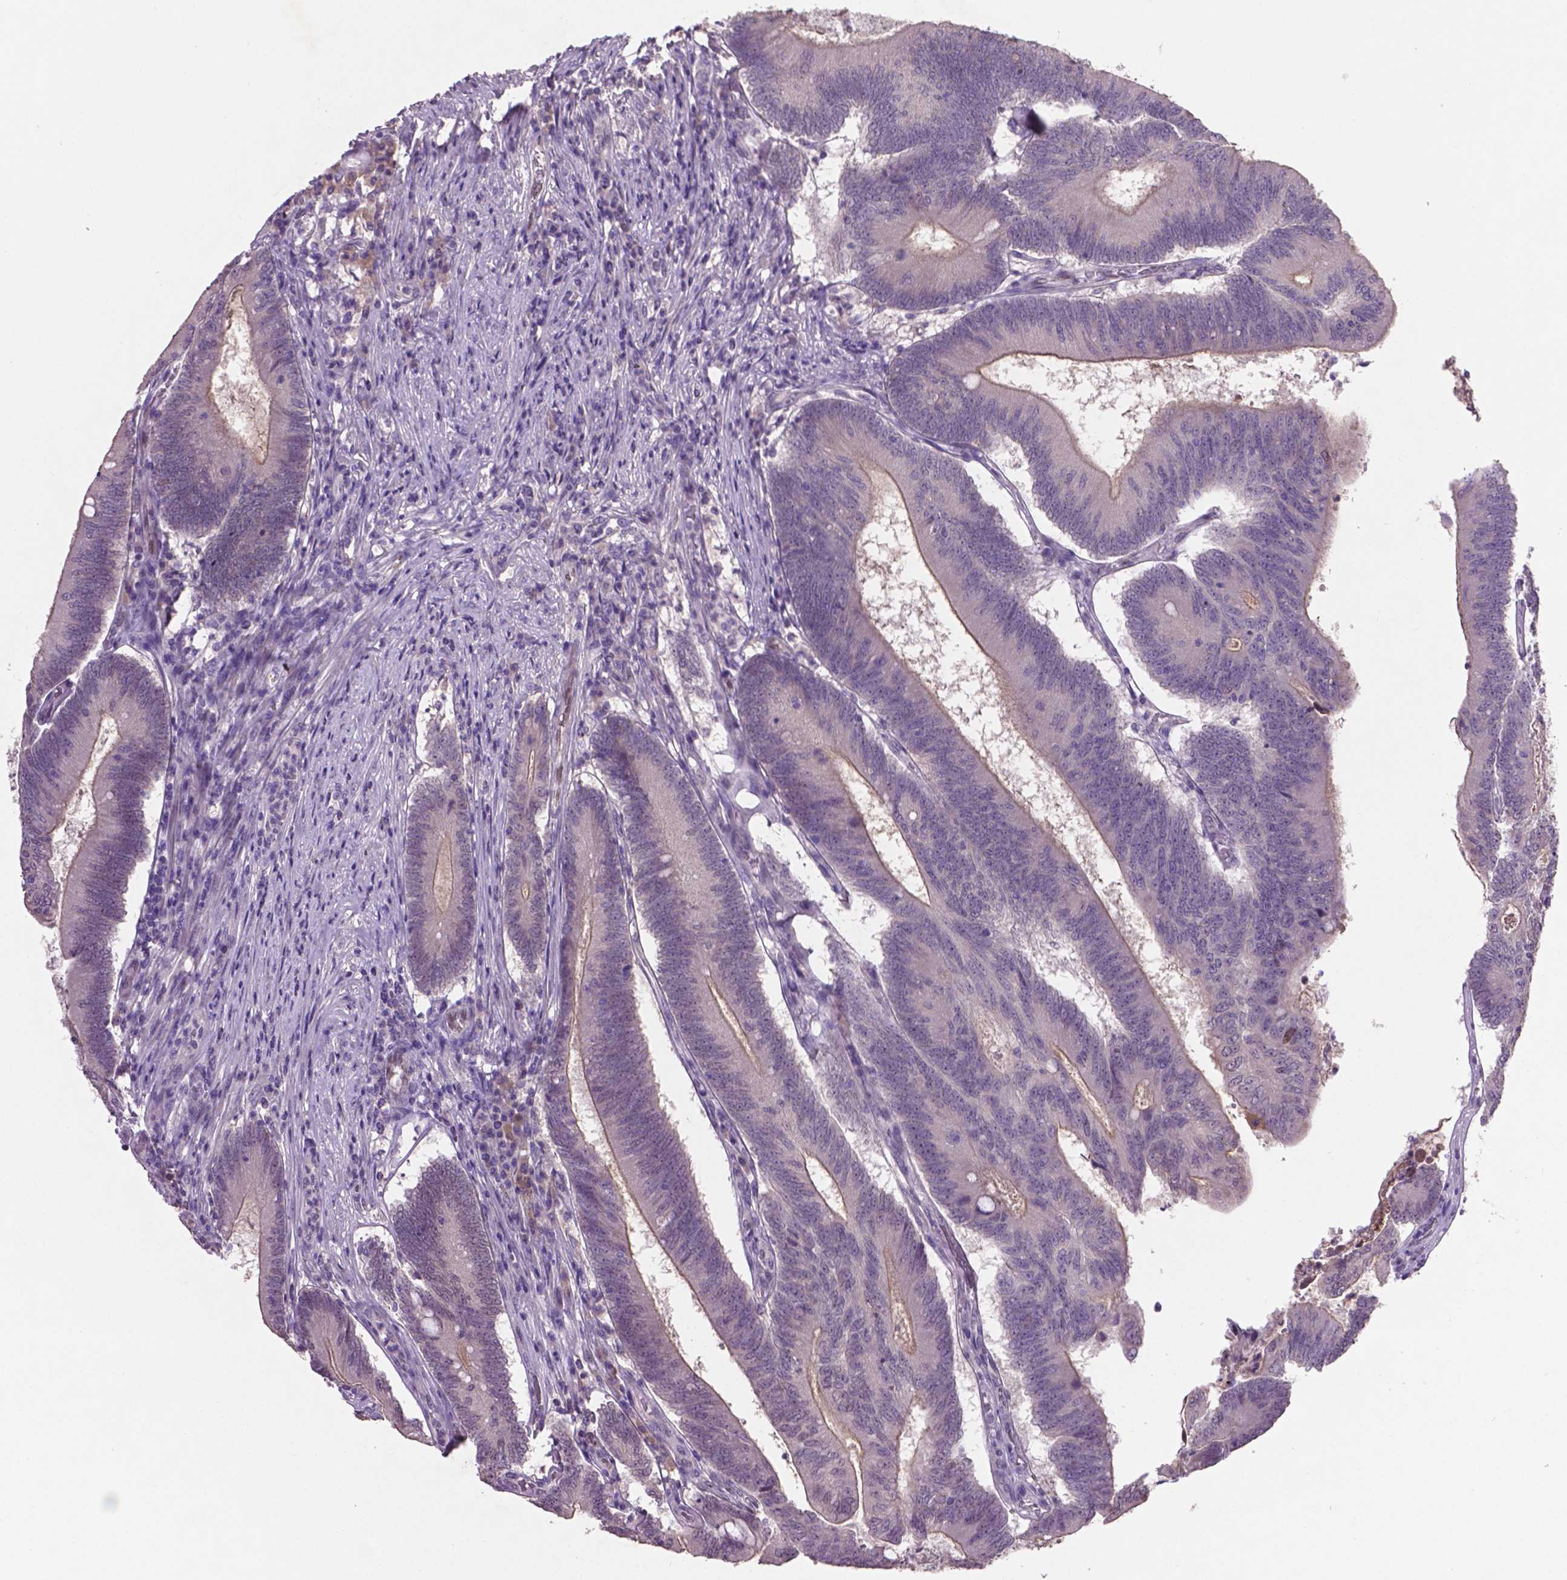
{"staining": {"intensity": "negative", "quantity": "none", "location": "none"}, "tissue": "colorectal cancer", "cell_type": "Tumor cells", "image_type": "cancer", "snomed": [{"axis": "morphology", "description": "Adenocarcinoma, NOS"}, {"axis": "topography", "description": "Colon"}], "caption": "Protein analysis of colorectal cancer exhibits no significant positivity in tumor cells.", "gene": "SOX17", "patient": {"sex": "female", "age": 70}}